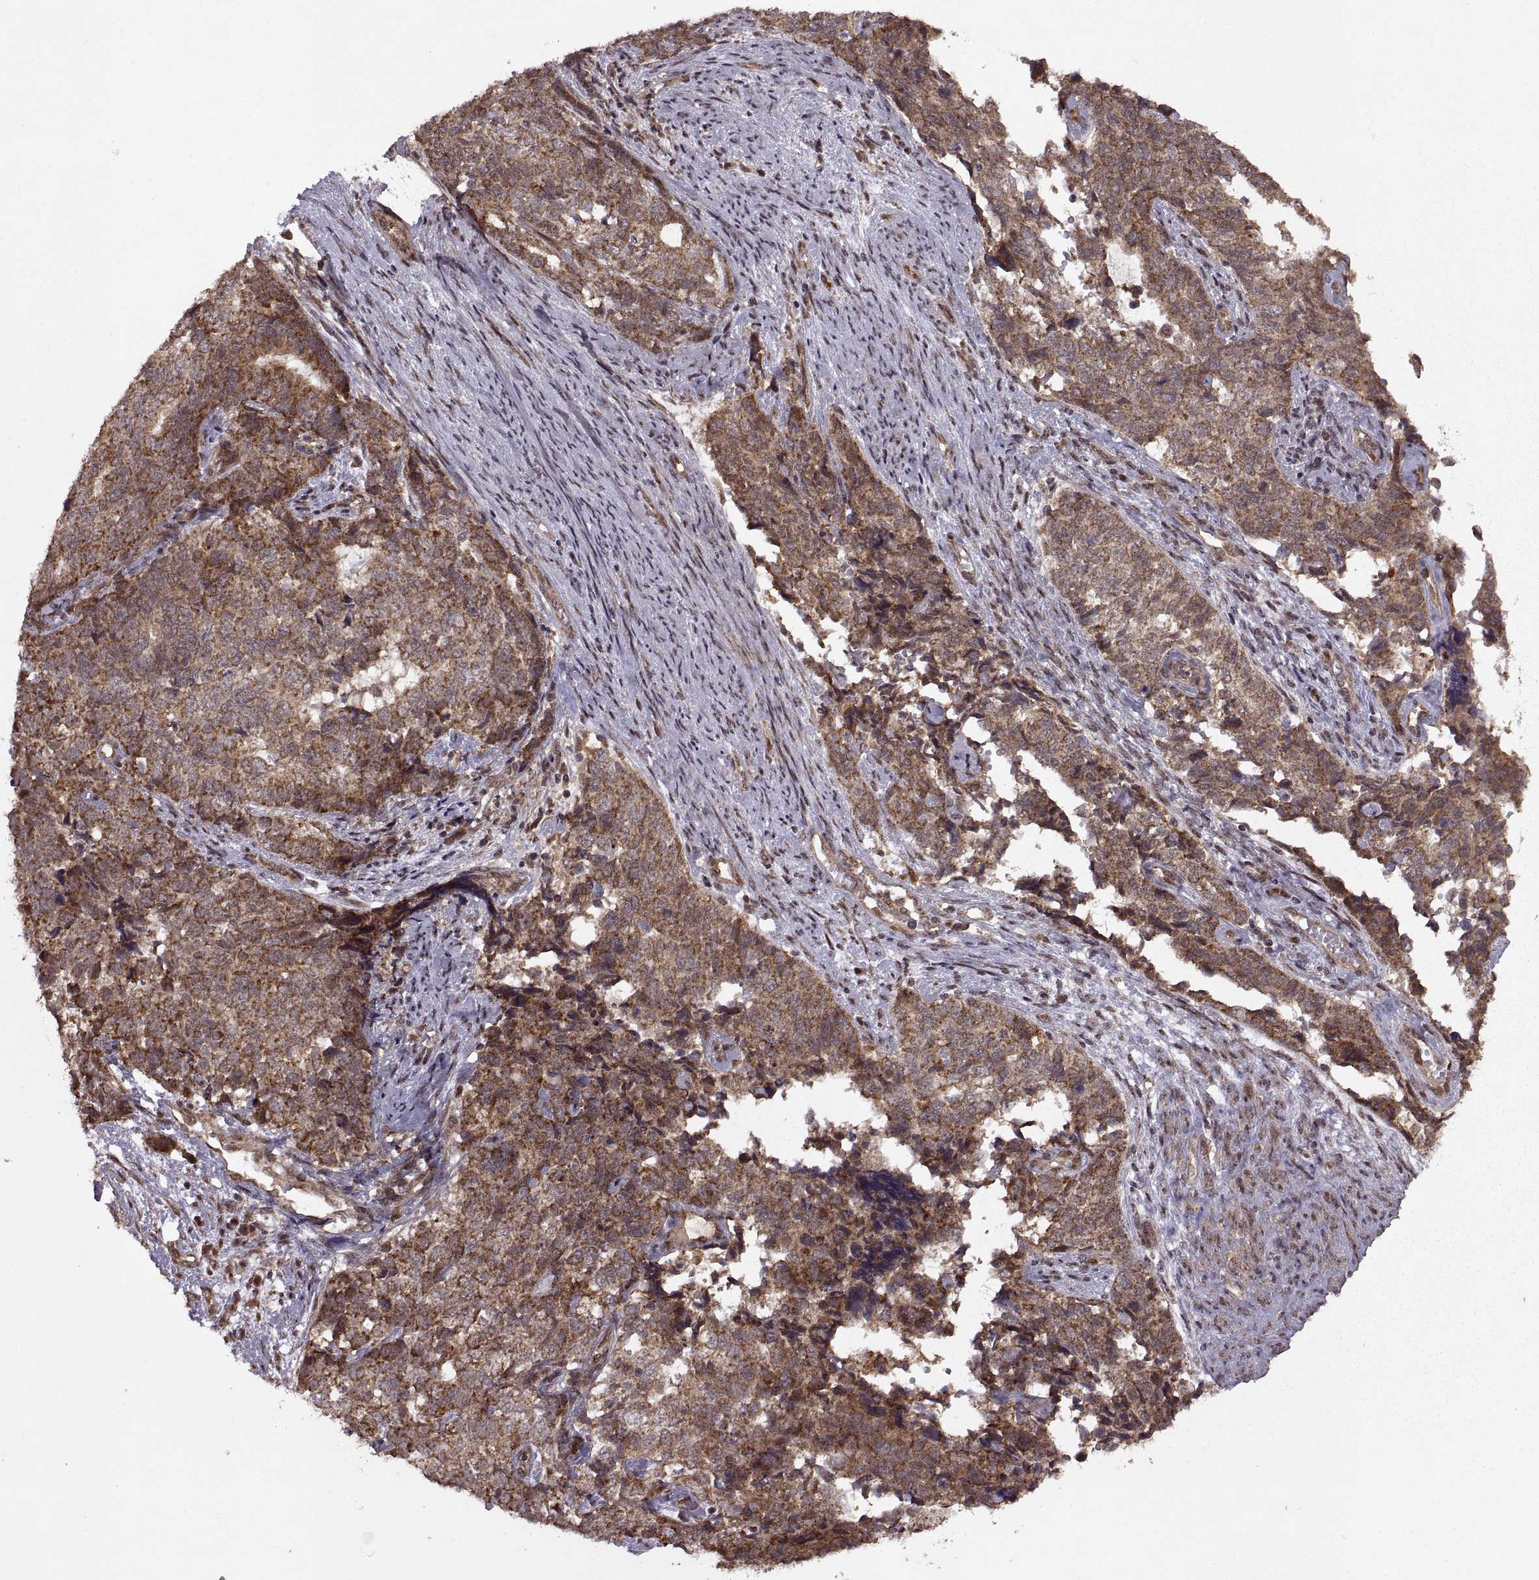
{"staining": {"intensity": "moderate", "quantity": ">75%", "location": "cytoplasmic/membranous"}, "tissue": "cervical cancer", "cell_type": "Tumor cells", "image_type": "cancer", "snomed": [{"axis": "morphology", "description": "Squamous cell carcinoma, NOS"}, {"axis": "topography", "description": "Cervix"}], "caption": "Protein staining by immunohistochemistry exhibits moderate cytoplasmic/membranous positivity in approximately >75% of tumor cells in cervical cancer. The staining is performed using DAB brown chromogen to label protein expression. The nuclei are counter-stained blue using hematoxylin.", "gene": "PTOV1", "patient": {"sex": "female", "age": 63}}